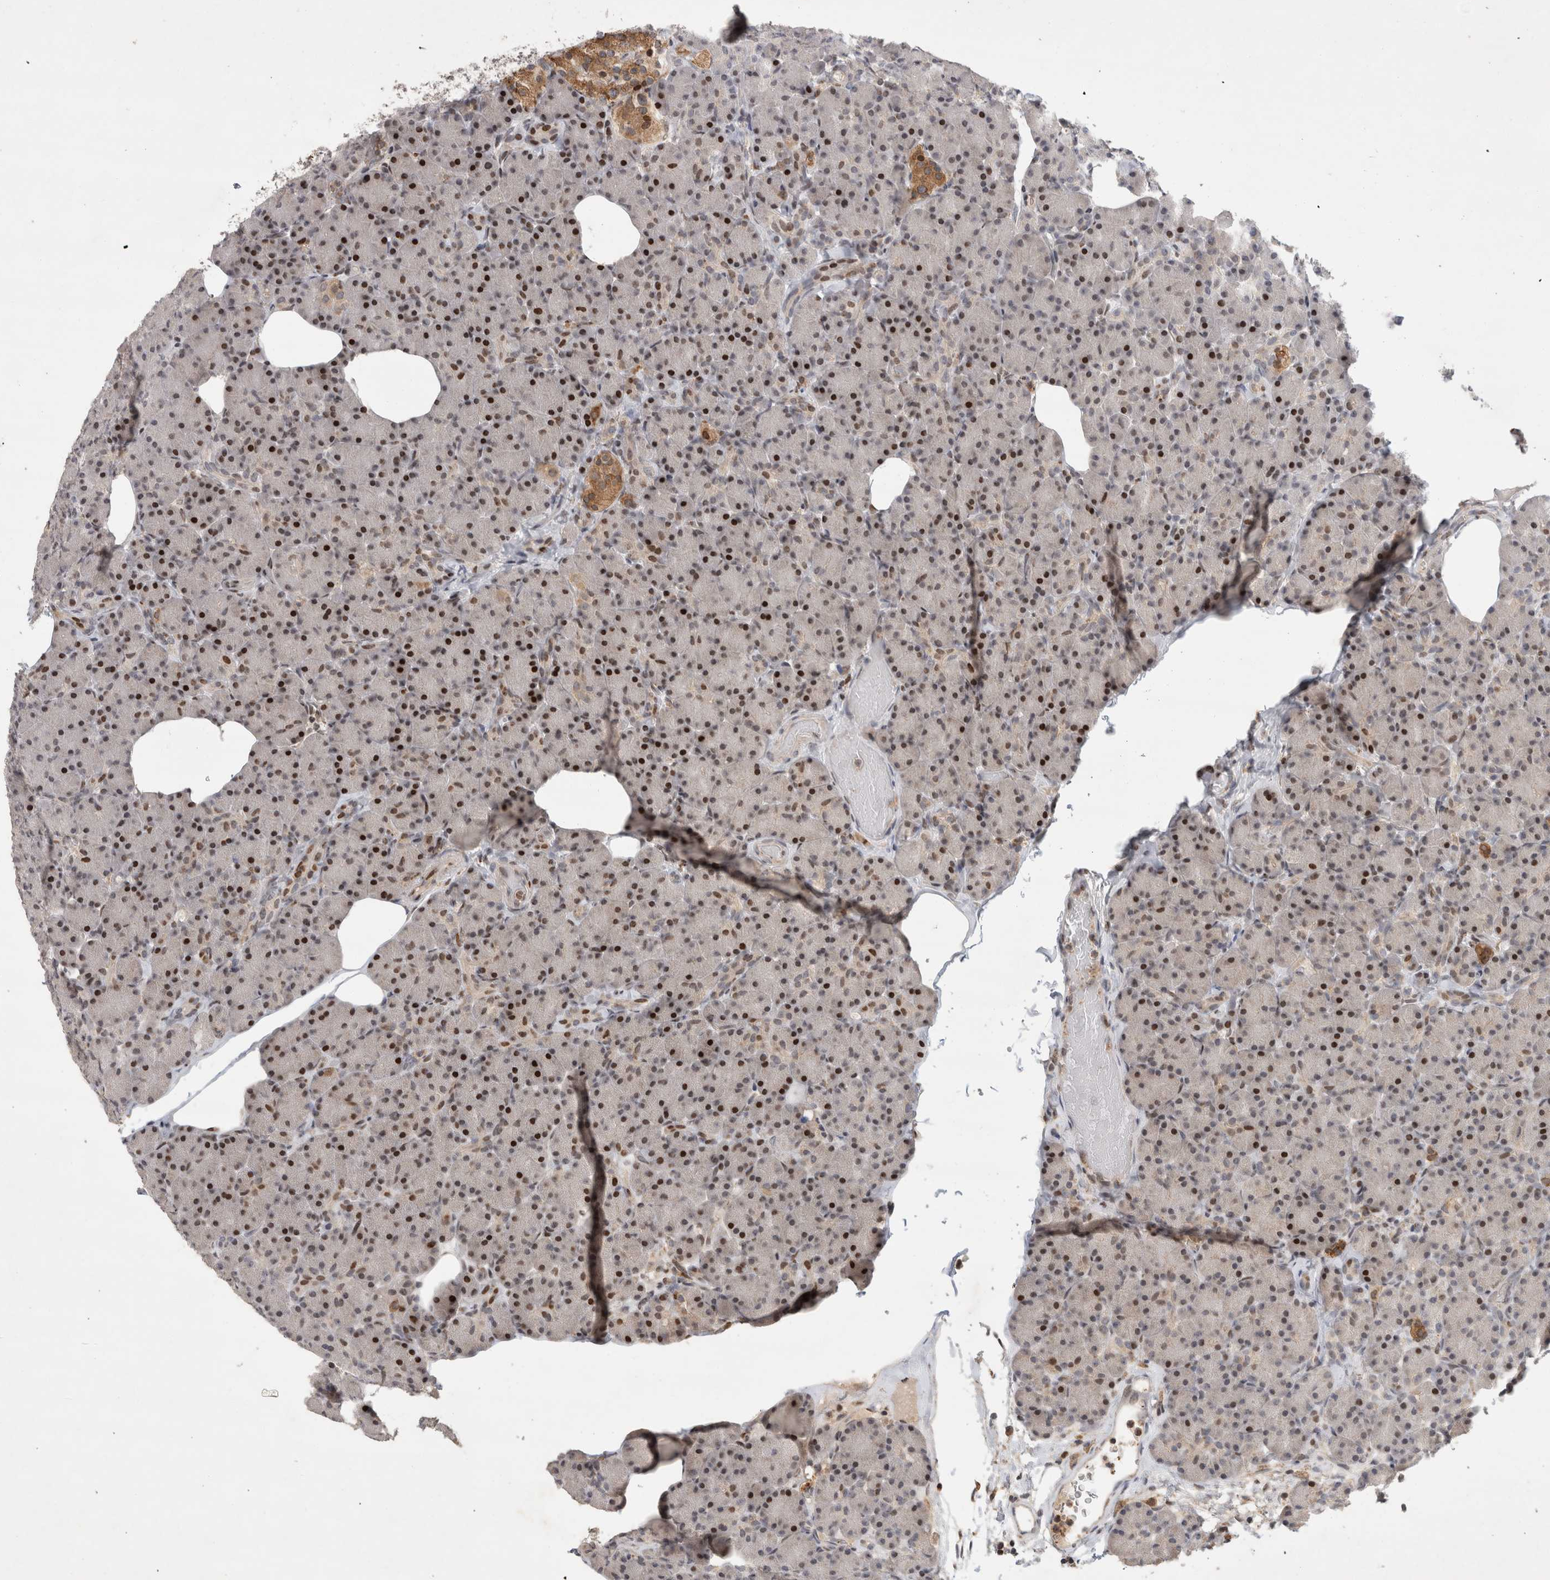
{"staining": {"intensity": "strong", "quantity": "25%-75%", "location": "nuclear"}, "tissue": "pancreas", "cell_type": "Exocrine glandular cells", "image_type": "normal", "snomed": [{"axis": "morphology", "description": "Normal tissue, NOS"}, {"axis": "topography", "description": "Pancreas"}], "caption": "A photomicrograph of human pancreas stained for a protein displays strong nuclear brown staining in exocrine glandular cells.", "gene": "C8orf58", "patient": {"sex": "female", "age": 43}}